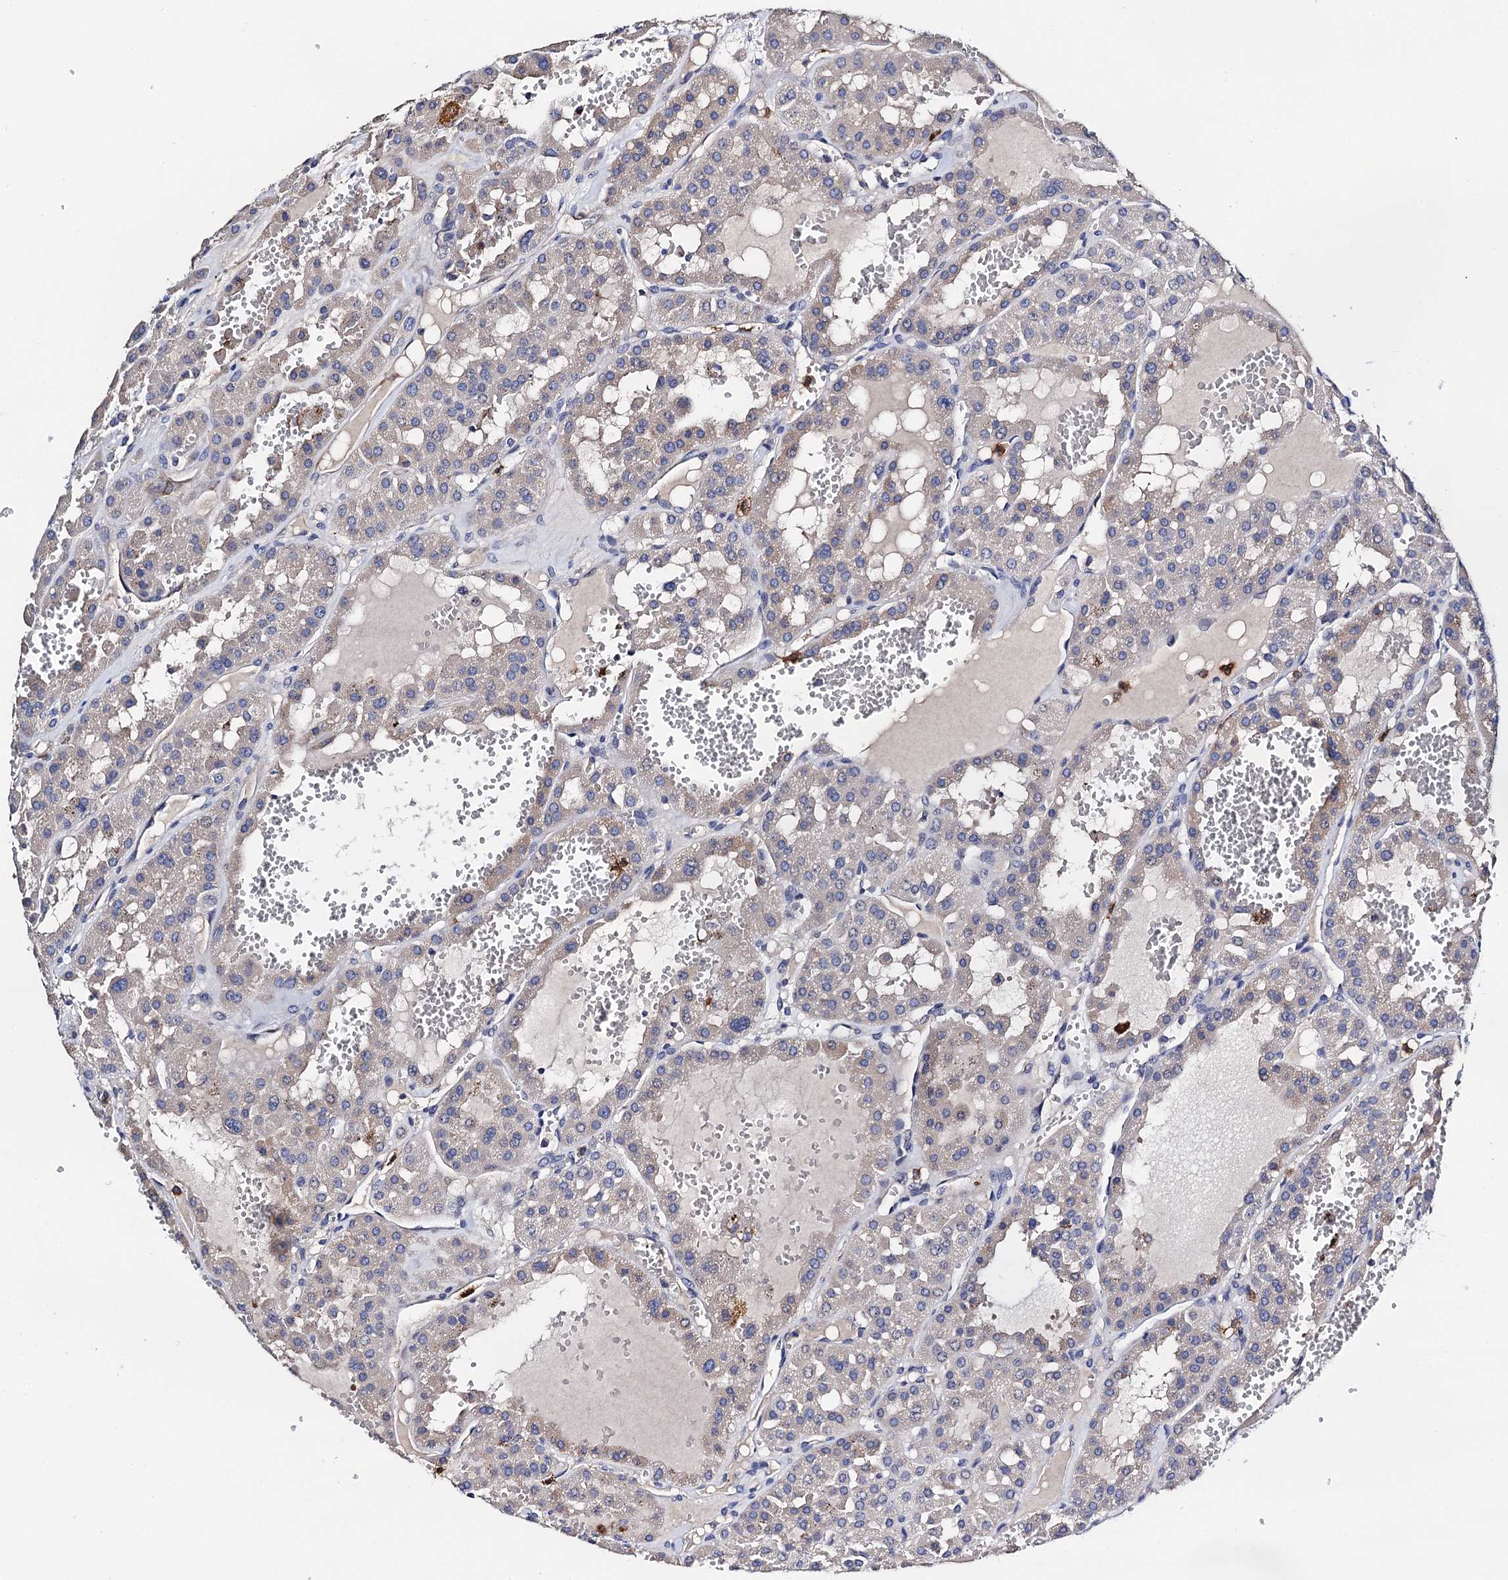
{"staining": {"intensity": "weak", "quantity": "25%-75%", "location": "cytoplasmic/membranous"}, "tissue": "renal cancer", "cell_type": "Tumor cells", "image_type": "cancer", "snomed": [{"axis": "morphology", "description": "Carcinoma, NOS"}, {"axis": "topography", "description": "Kidney"}], "caption": "Renal cancer (carcinoma) stained with DAB immunohistochemistry (IHC) demonstrates low levels of weak cytoplasmic/membranous positivity in approximately 25%-75% of tumor cells.", "gene": "FREM3", "patient": {"sex": "female", "age": 75}}